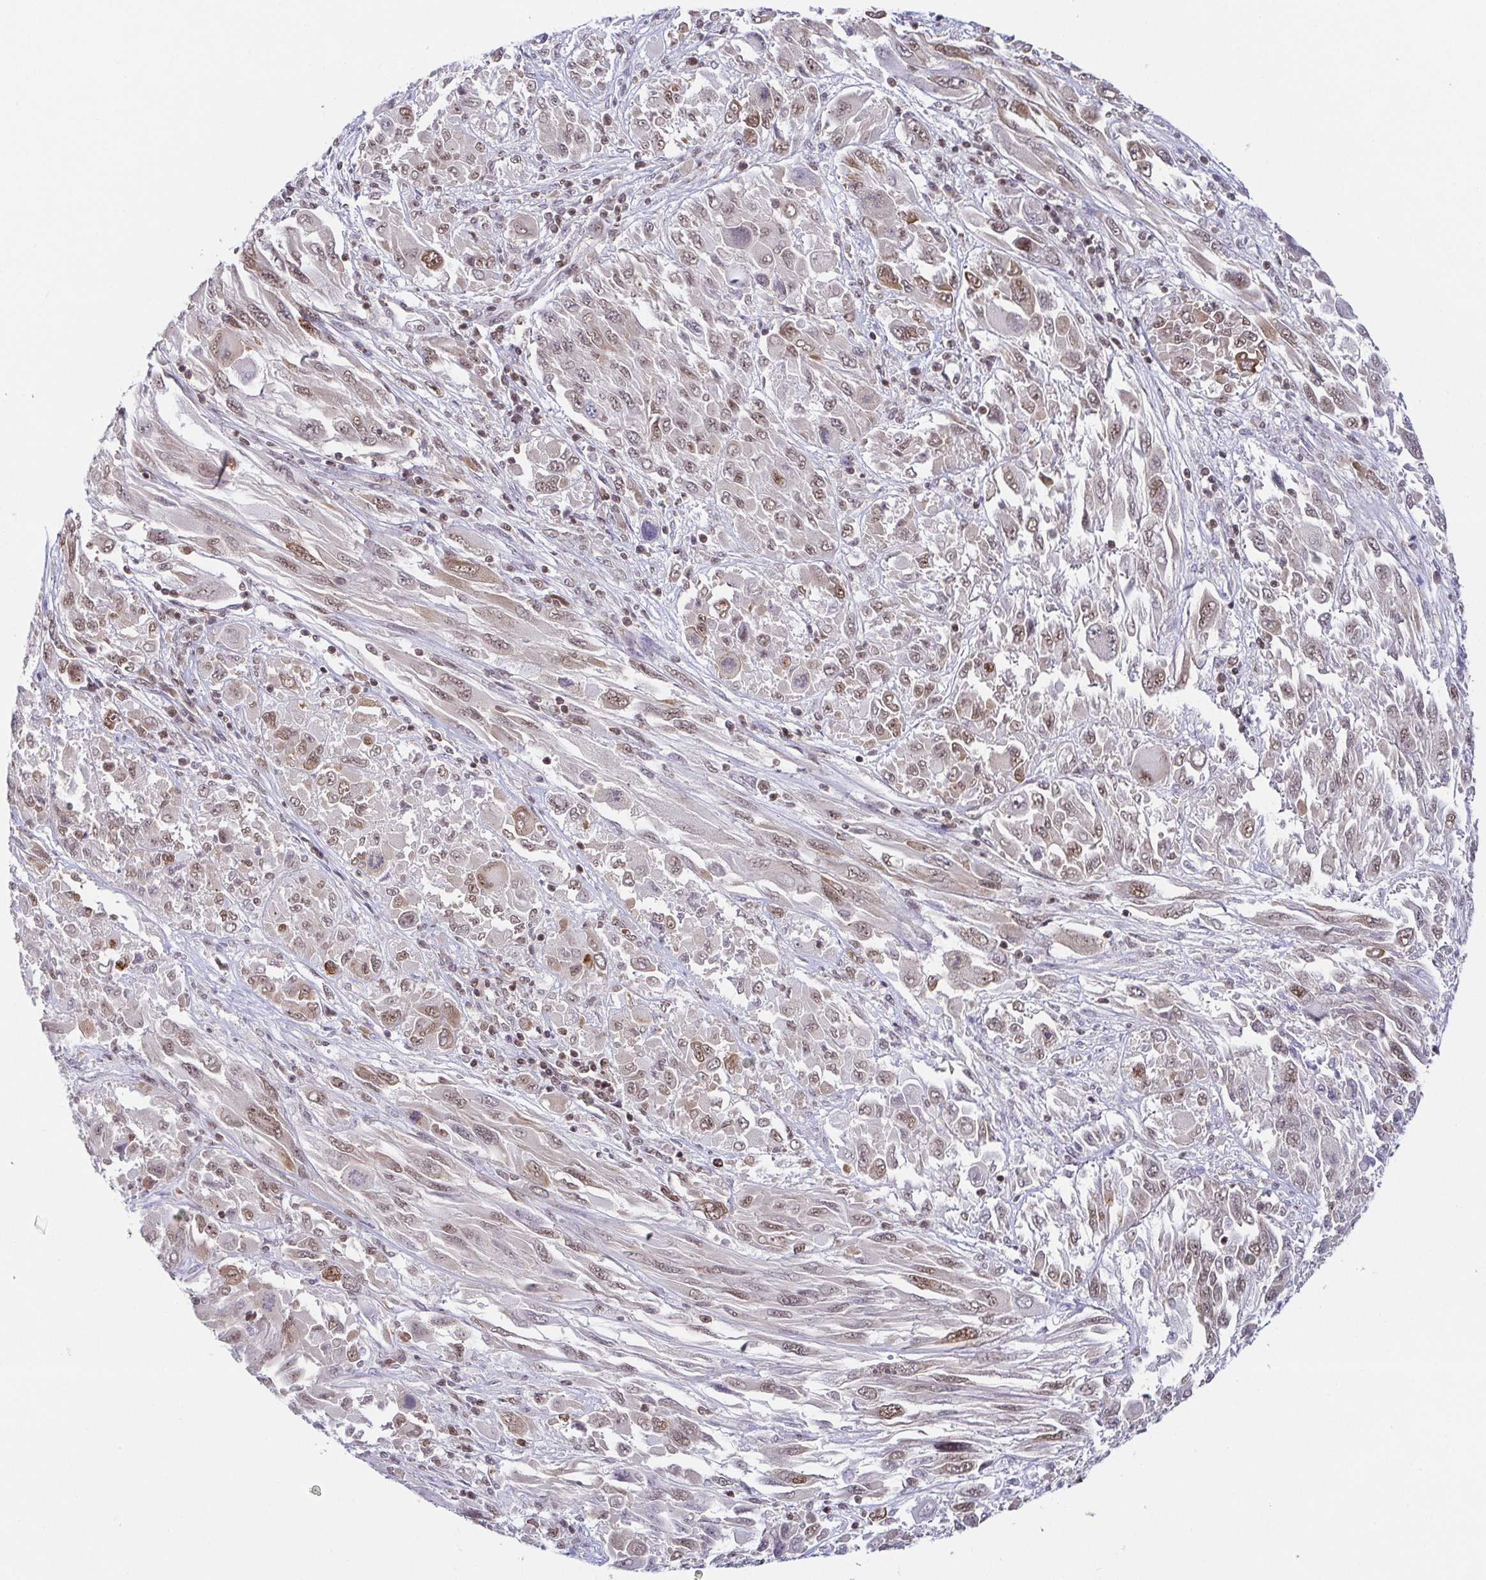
{"staining": {"intensity": "weak", "quantity": ">75%", "location": "nuclear"}, "tissue": "melanoma", "cell_type": "Tumor cells", "image_type": "cancer", "snomed": [{"axis": "morphology", "description": "Malignant melanoma, NOS"}, {"axis": "topography", "description": "Skin"}], "caption": "Tumor cells display low levels of weak nuclear staining in about >75% of cells in malignant melanoma.", "gene": "EWSR1", "patient": {"sex": "female", "age": 91}}